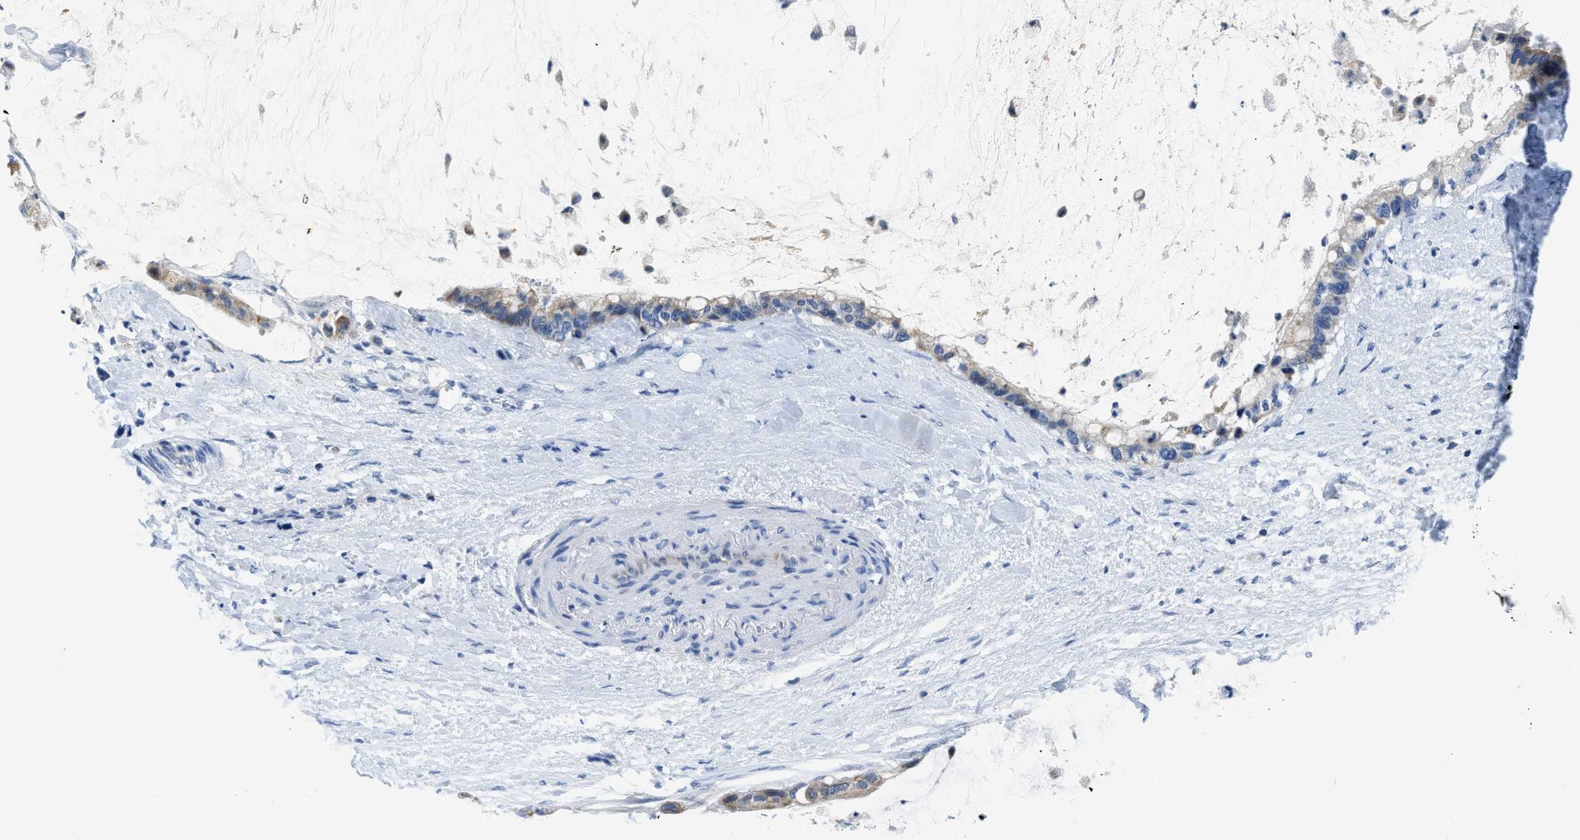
{"staining": {"intensity": "weak", "quantity": "<25%", "location": "cytoplasmic/membranous"}, "tissue": "pancreatic cancer", "cell_type": "Tumor cells", "image_type": "cancer", "snomed": [{"axis": "morphology", "description": "Adenocarcinoma, NOS"}, {"axis": "topography", "description": "Pancreas"}], "caption": "Micrograph shows no significant protein expression in tumor cells of adenocarcinoma (pancreatic).", "gene": "ETFA", "patient": {"sex": "male", "age": 41}}